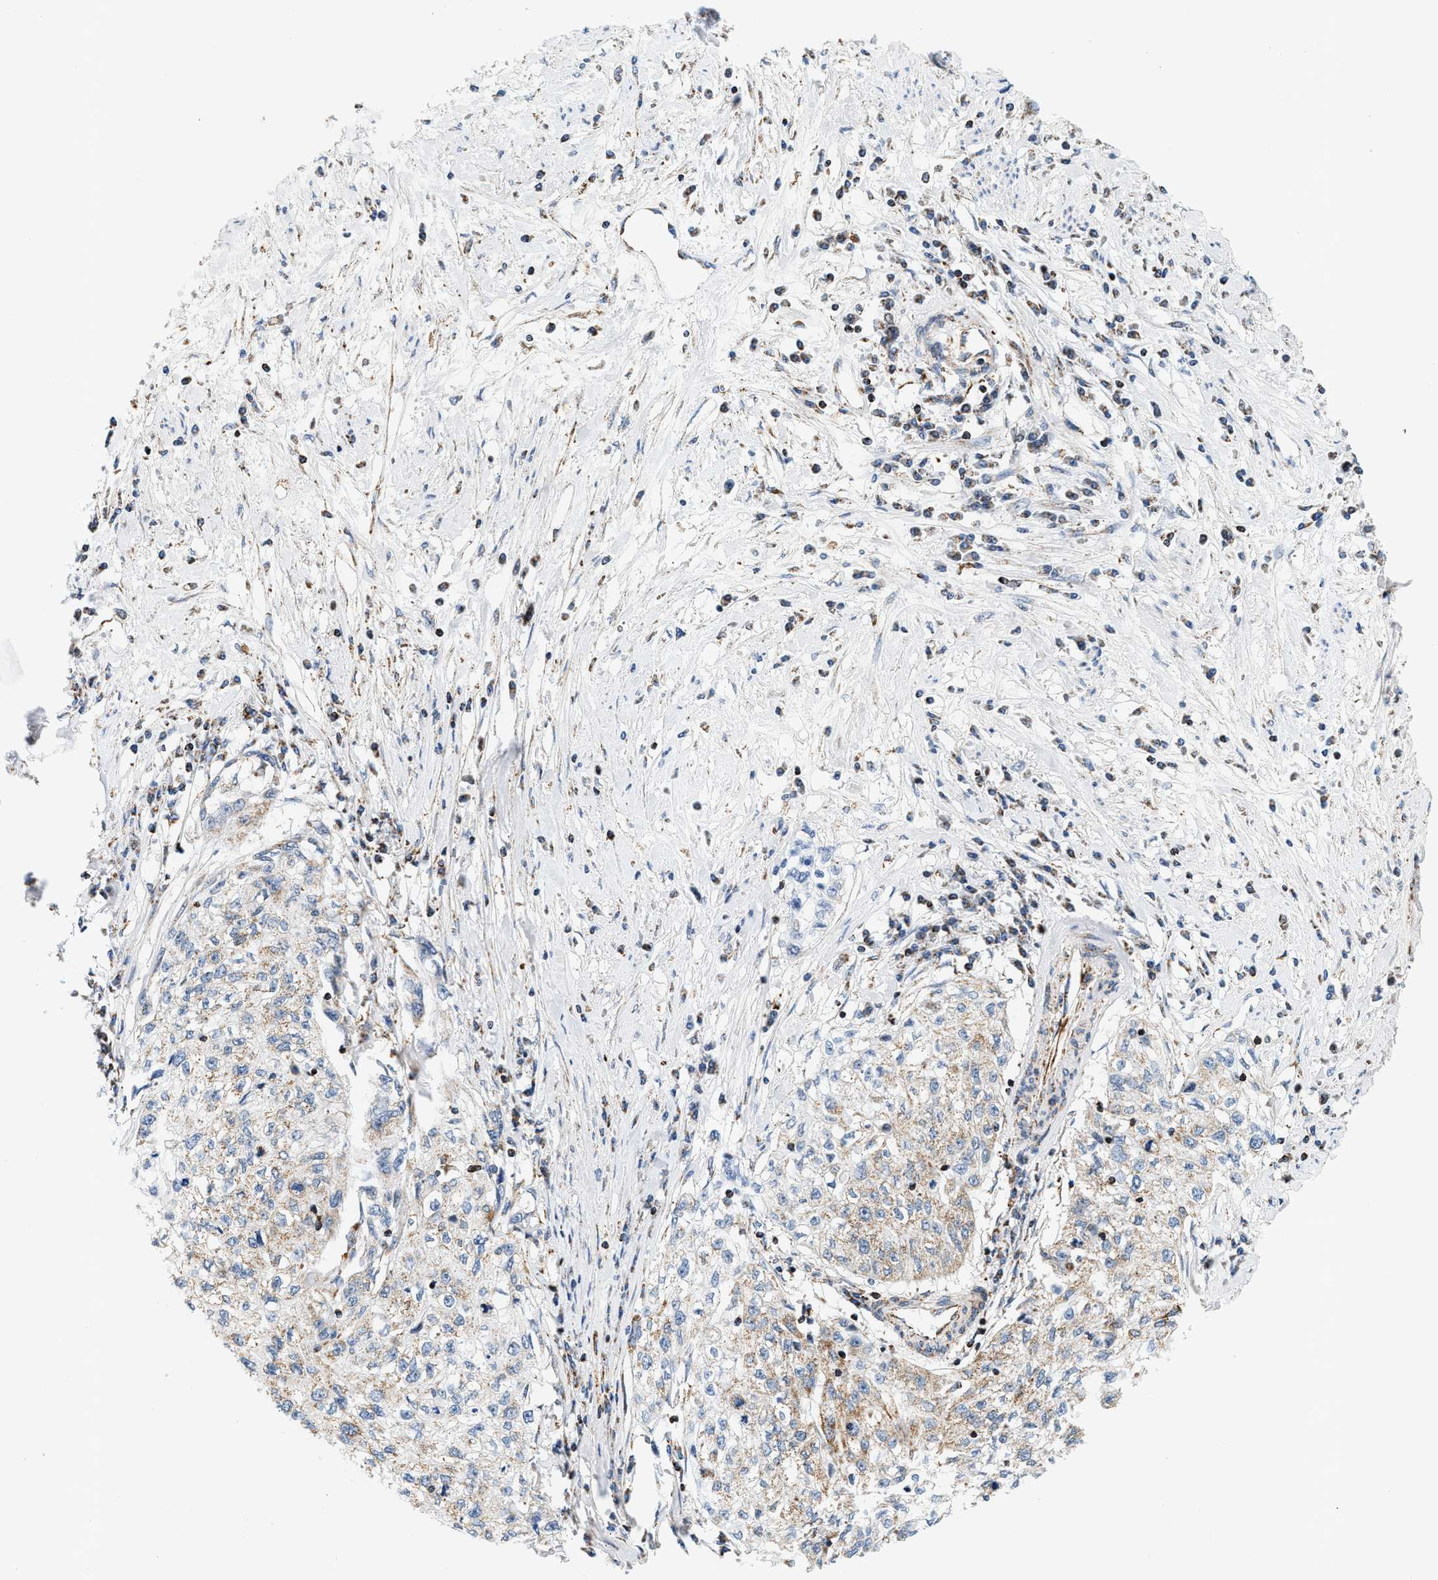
{"staining": {"intensity": "moderate", "quantity": "<25%", "location": "cytoplasmic/membranous"}, "tissue": "cervical cancer", "cell_type": "Tumor cells", "image_type": "cancer", "snomed": [{"axis": "morphology", "description": "Squamous cell carcinoma, NOS"}, {"axis": "topography", "description": "Cervix"}], "caption": "Cervical squamous cell carcinoma was stained to show a protein in brown. There is low levels of moderate cytoplasmic/membranous positivity in approximately <25% of tumor cells. (DAB (3,3'-diaminobenzidine) = brown stain, brightfield microscopy at high magnification).", "gene": "PDE1A", "patient": {"sex": "female", "age": 57}}